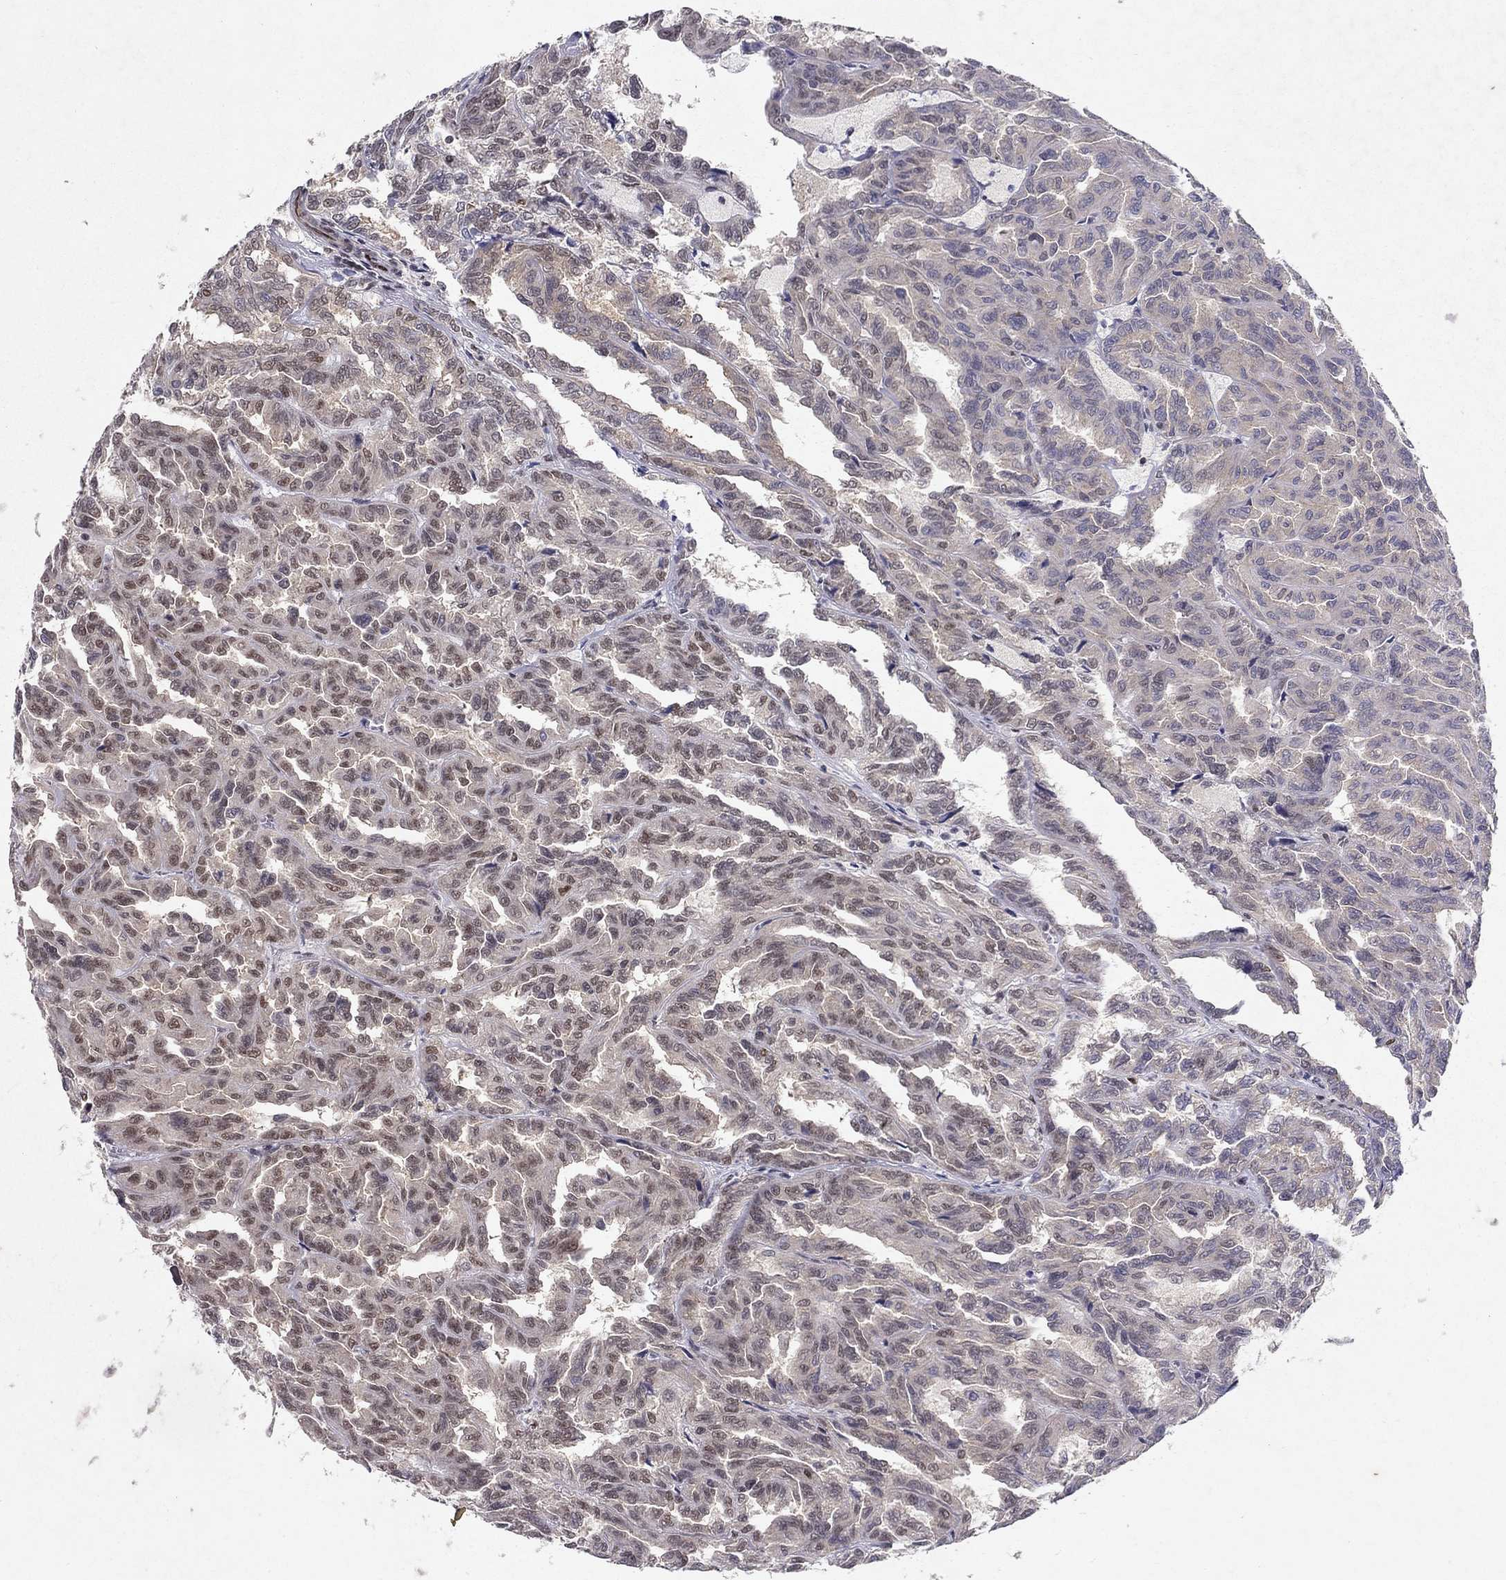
{"staining": {"intensity": "negative", "quantity": "none", "location": "none"}, "tissue": "renal cancer", "cell_type": "Tumor cells", "image_type": "cancer", "snomed": [{"axis": "morphology", "description": "Adenocarcinoma, NOS"}, {"axis": "topography", "description": "Kidney"}], "caption": "Histopathology image shows no significant protein expression in tumor cells of adenocarcinoma (renal).", "gene": "CRTC1", "patient": {"sex": "male", "age": 79}}